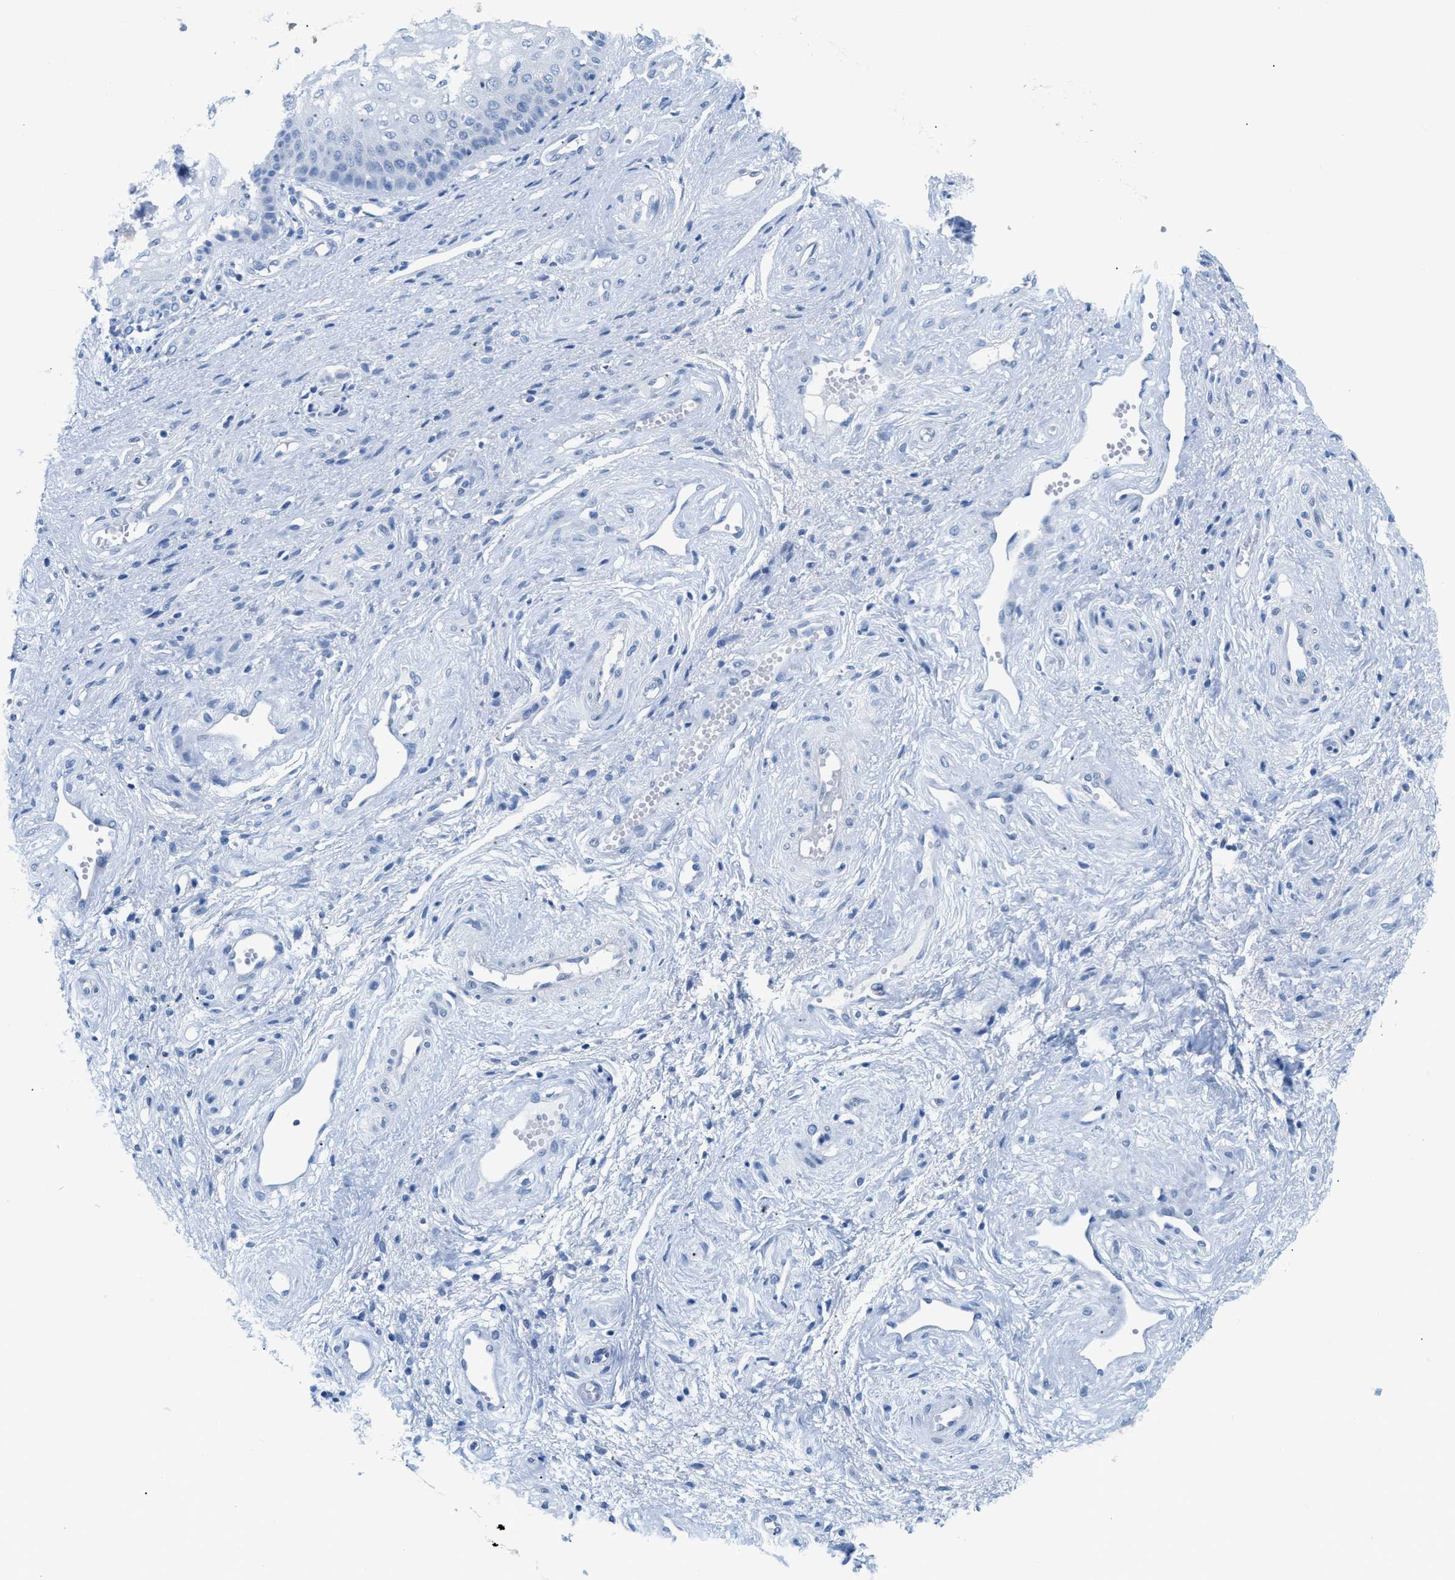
{"staining": {"intensity": "negative", "quantity": "none", "location": "none"}, "tissue": "vagina", "cell_type": "Squamous epithelial cells", "image_type": "normal", "snomed": [{"axis": "morphology", "description": "Normal tissue, NOS"}, {"axis": "topography", "description": "Vagina"}], "caption": "Protein analysis of unremarkable vagina demonstrates no significant expression in squamous epithelial cells.", "gene": "FDCSP", "patient": {"sex": "female", "age": 34}}